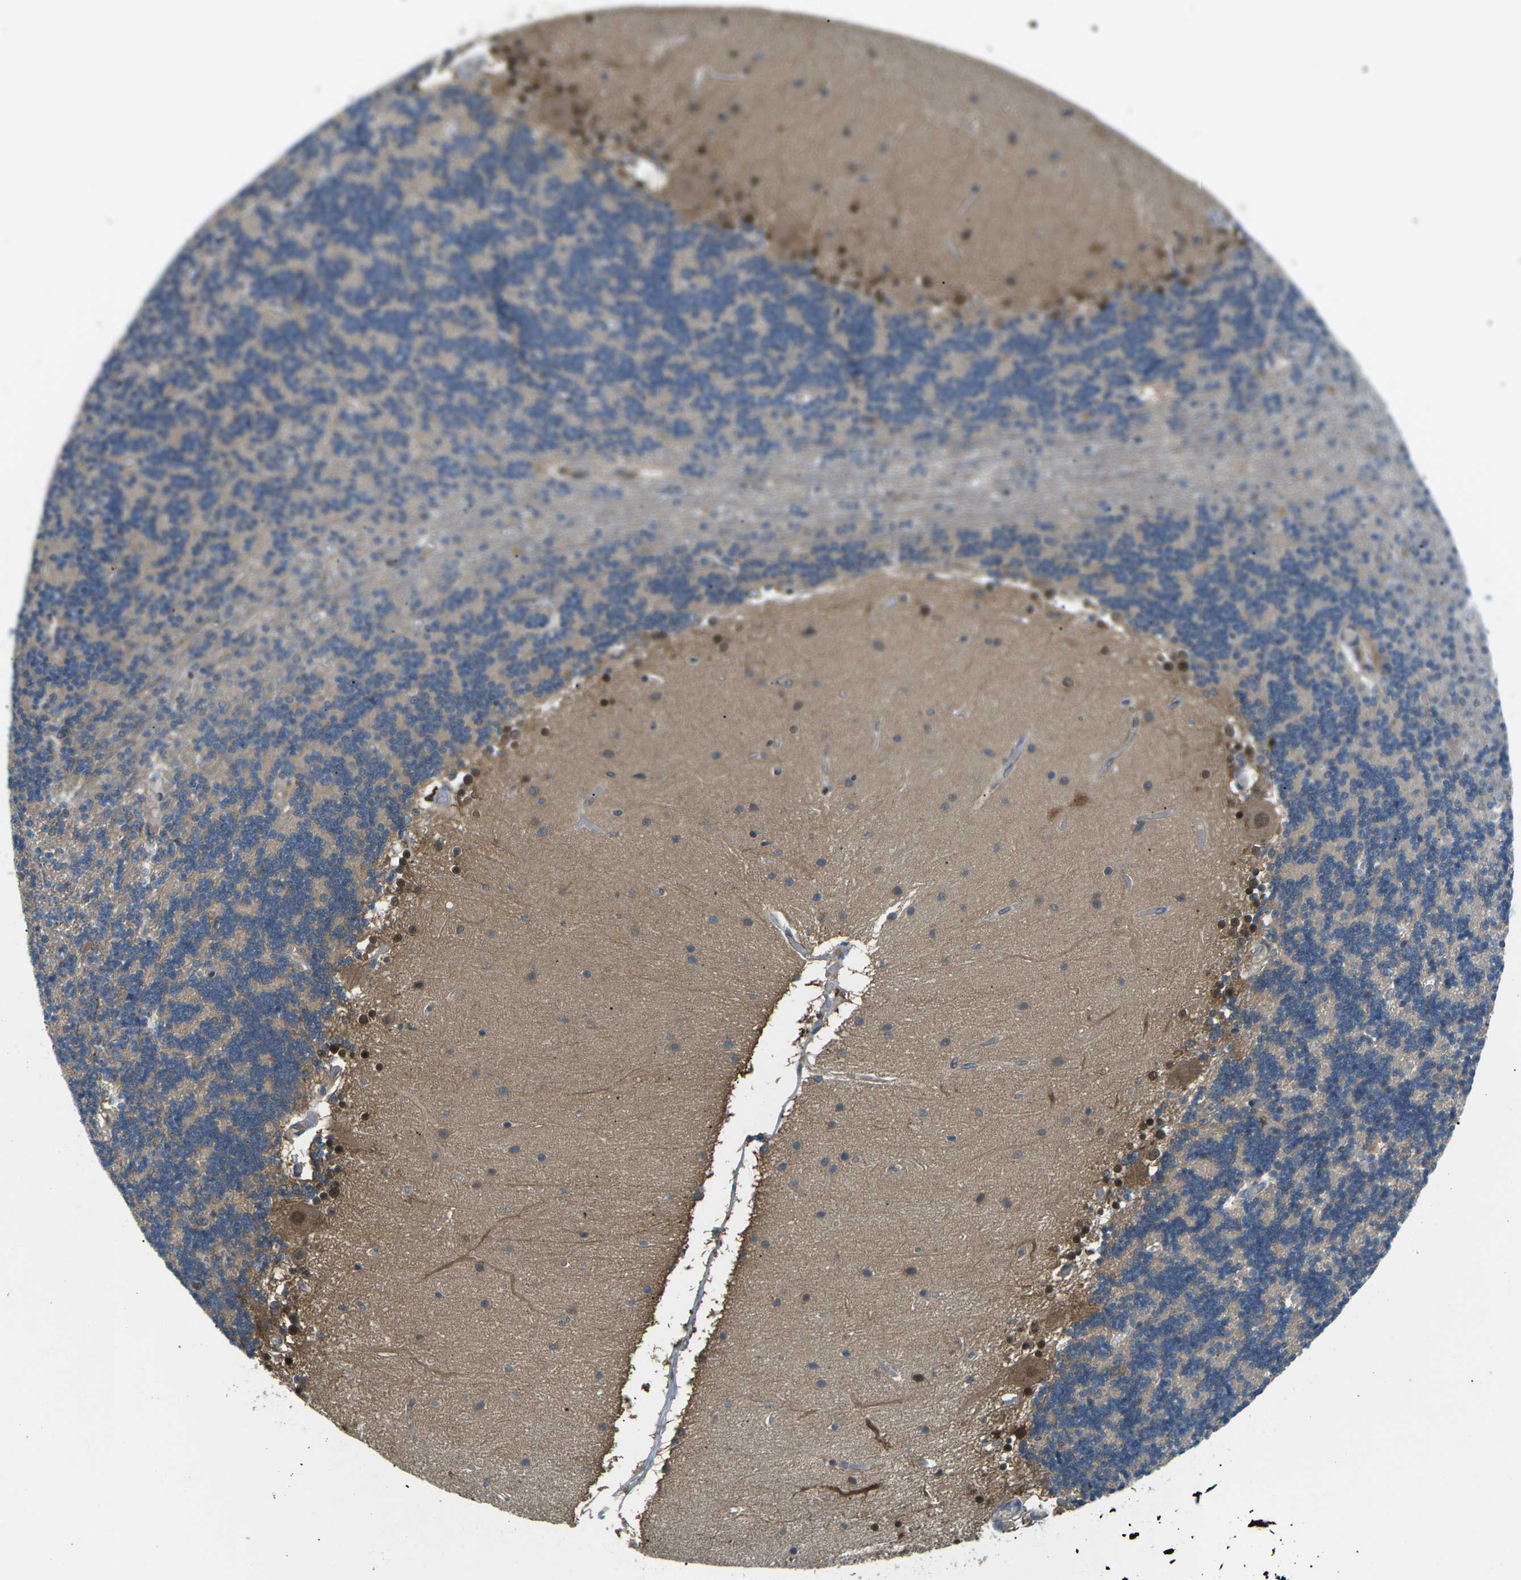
{"staining": {"intensity": "negative", "quantity": "none", "location": "none"}, "tissue": "cerebellum", "cell_type": "Cells in granular layer", "image_type": "normal", "snomed": [{"axis": "morphology", "description": "Normal tissue, NOS"}, {"axis": "topography", "description": "Cerebellum"}], "caption": "This is an IHC histopathology image of benign human cerebellum. There is no expression in cells in granular layer.", "gene": "PIEZO2", "patient": {"sex": "female", "age": 54}}